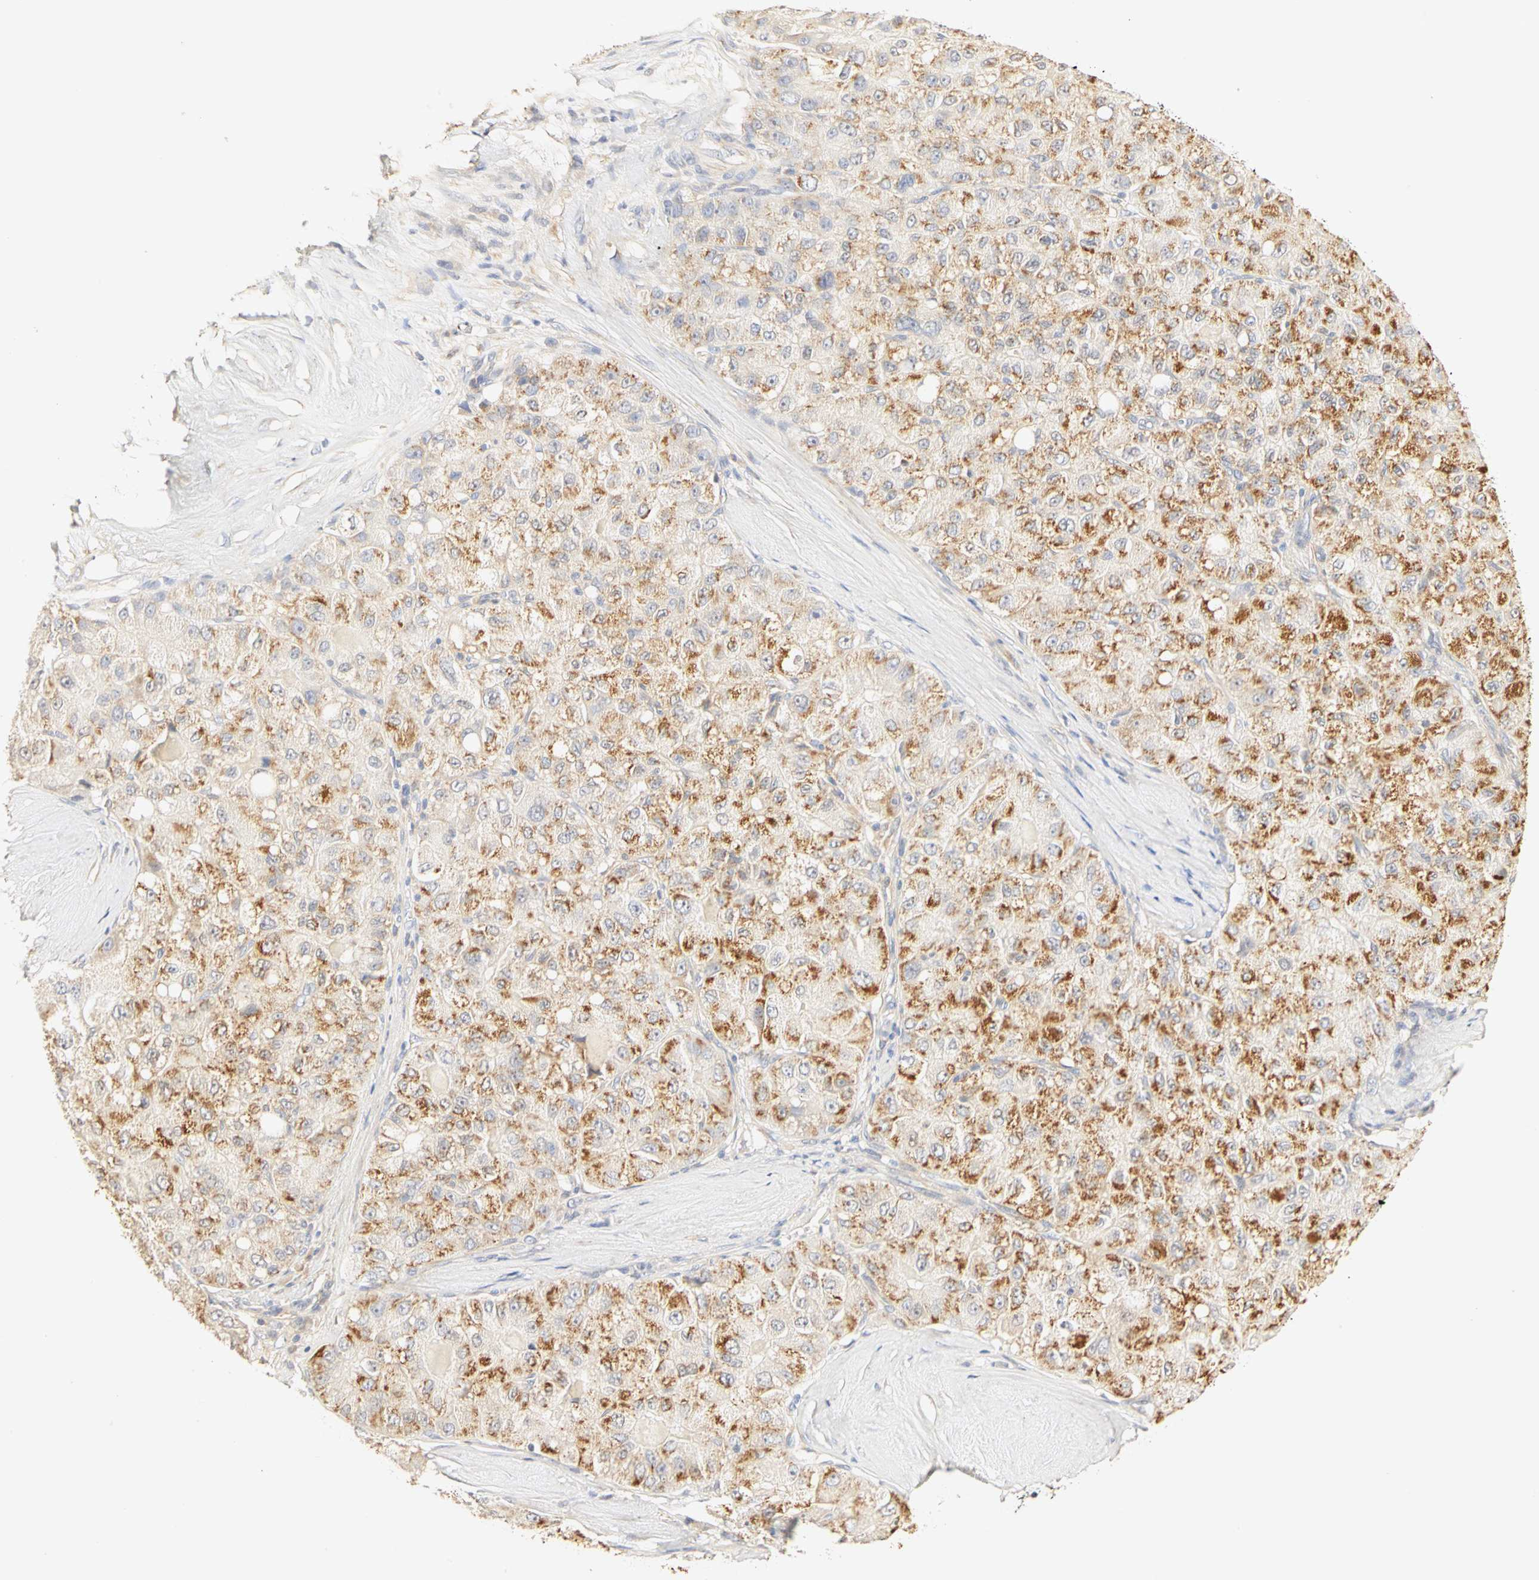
{"staining": {"intensity": "moderate", "quantity": ">75%", "location": "cytoplasmic/membranous"}, "tissue": "liver cancer", "cell_type": "Tumor cells", "image_type": "cancer", "snomed": [{"axis": "morphology", "description": "Carcinoma, Hepatocellular, NOS"}, {"axis": "topography", "description": "Liver"}], "caption": "The immunohistochemical stain labels moderate cytoplasmic/membranous positivity in tumor cells of hepatocellular carcinoma (liver) tissue.", "gene": "GNRH2", "patient": {"sex": "male", "age": 80}}